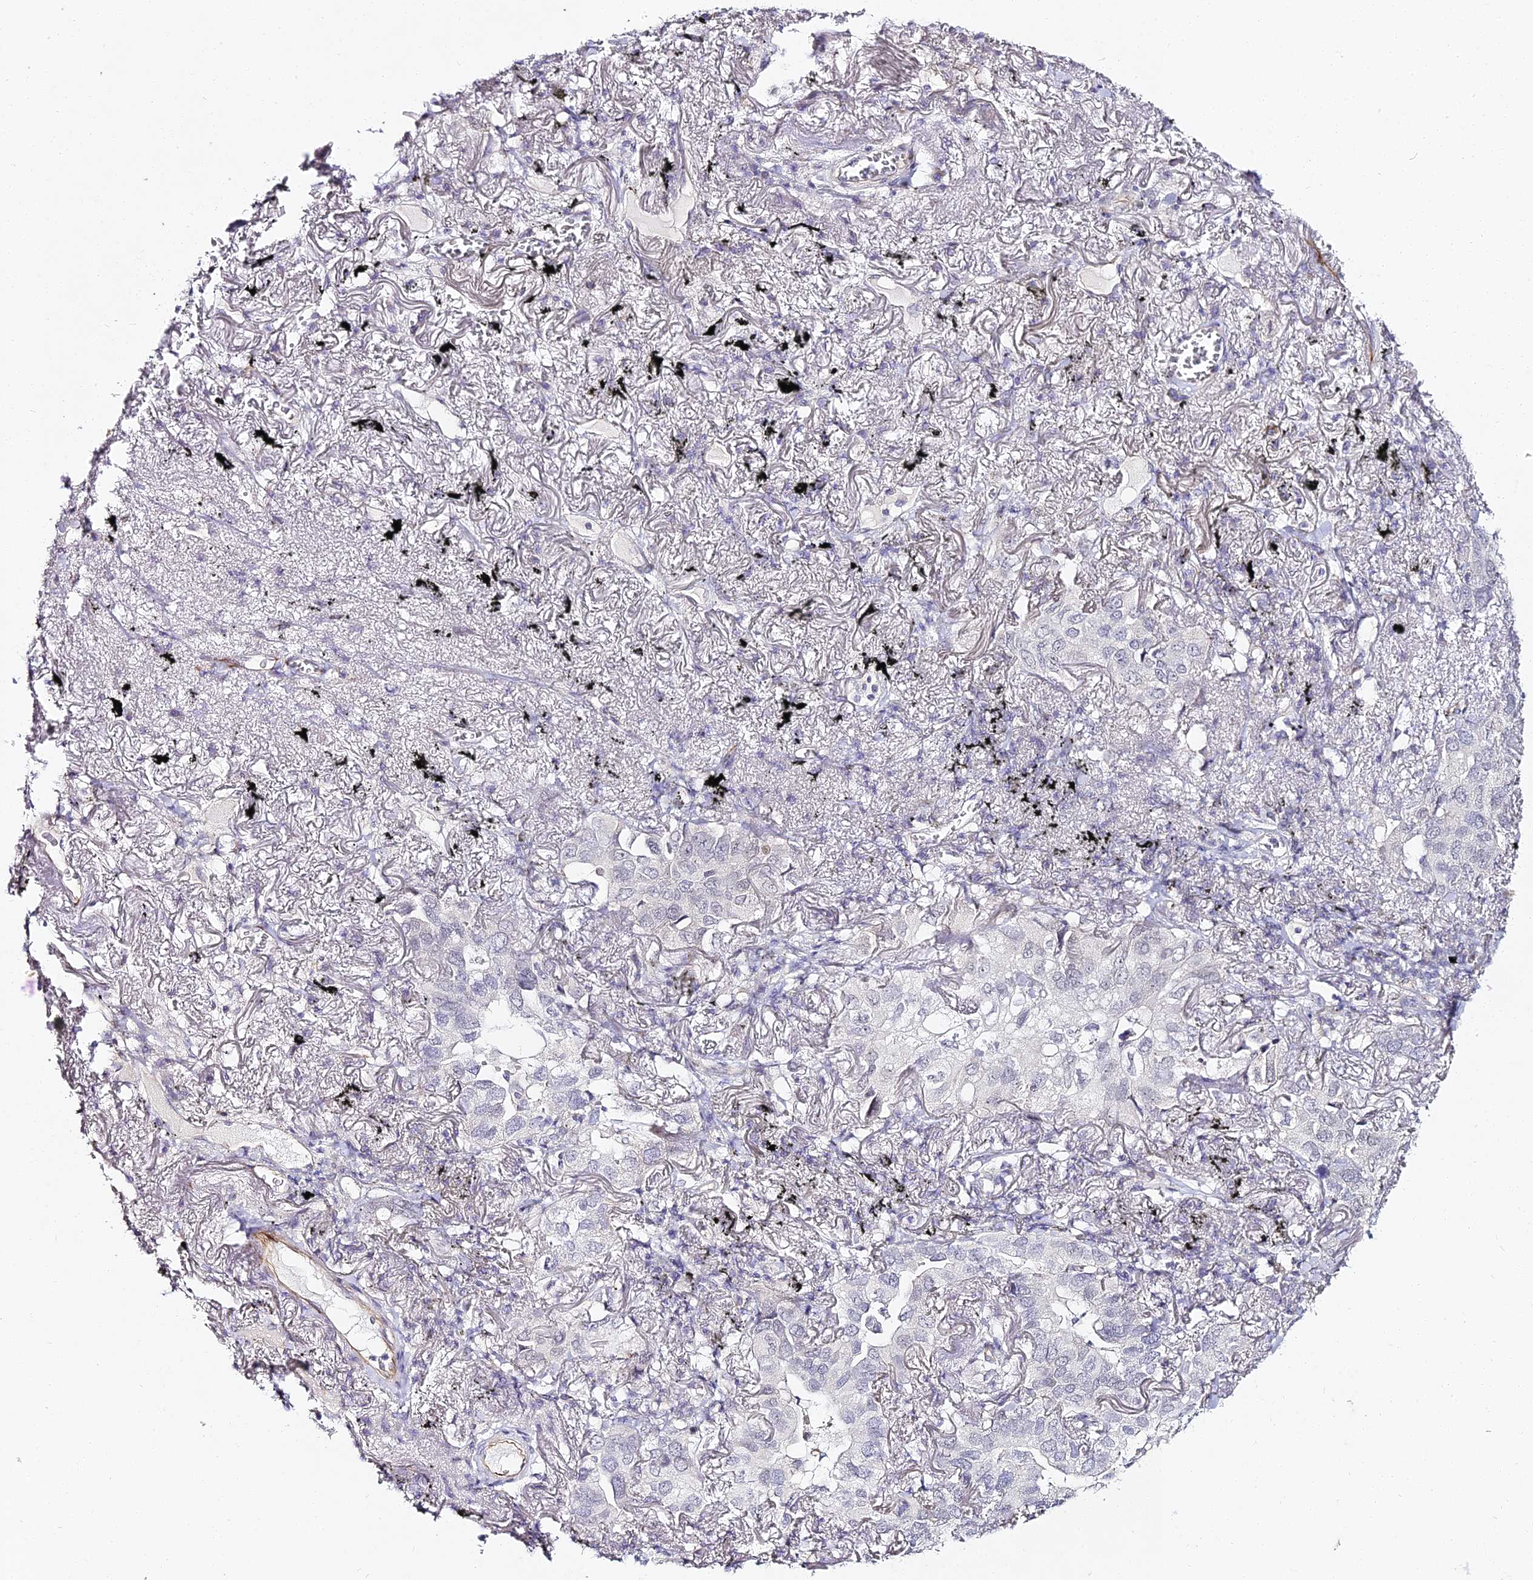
{"staining": {"intensity": "negative", "quantity": "none", "location": "none"}, "tissue": "lung cancer", "cell_type": "Tumor cells", "image_type": "cancer", "snomed": [{"axis": "morphology", "description": "Adenocarcinoma, NOS"}, {"axis": "topography", "description": "Lung"}], "caption": "The micrograph exhibits no significant expression in tumor cells of lung cancer (adenocarcinoma). (DAB (3,3'-diaminobenzidine) immunohistochemistry with hematoxylin counter stain).", "gene": "ALPG", "patient": {"sex": "male", "age": 65}}